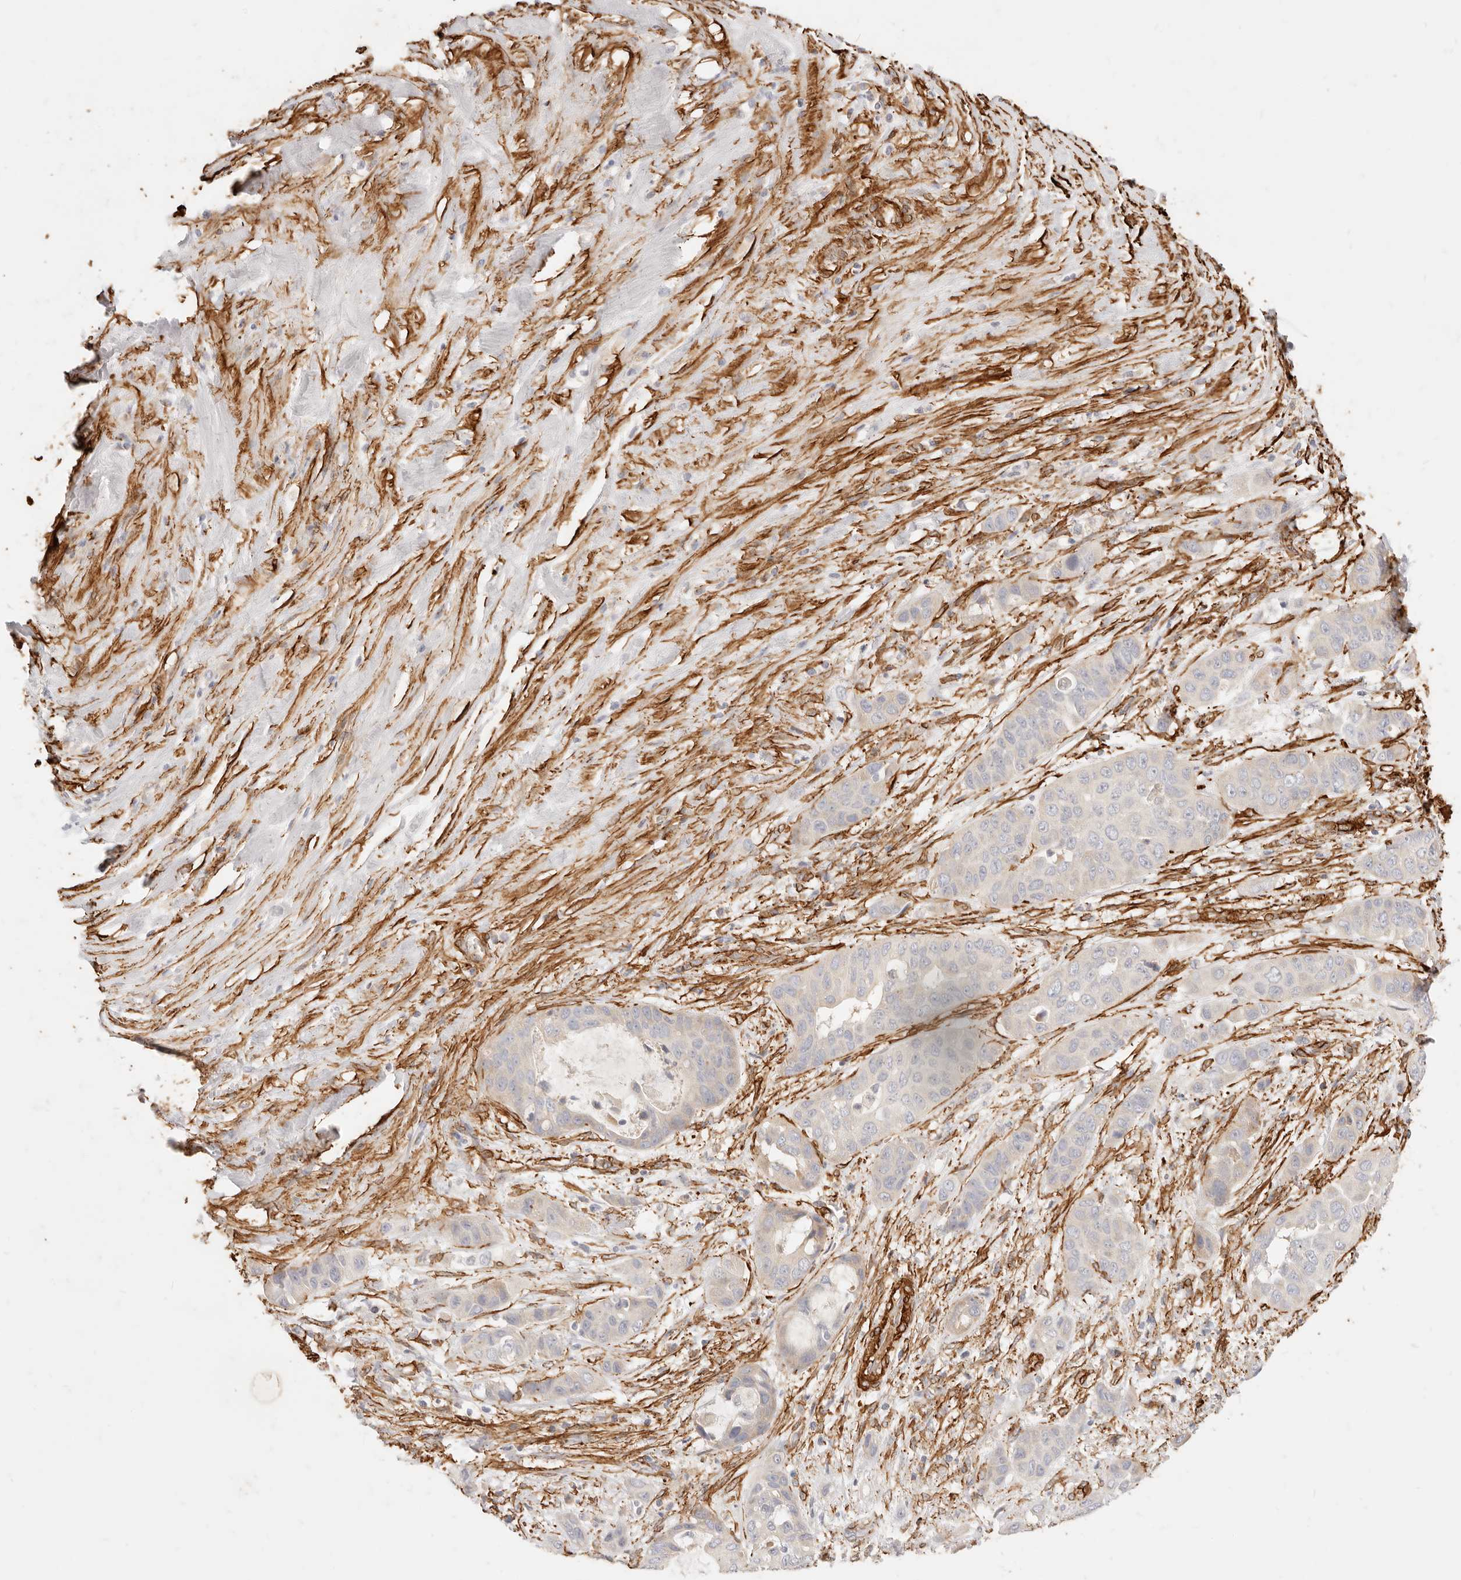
{"staining": {"intensity": "negative", "quantity": "none", "location": "none"}, "tissue": "liver cancer", "cell_type": "Tumor cells", "image_type": "cancer", "snomed": [{"axis": "morphology", "description": "Cholangiocarcinoma"}, {"axis": "topography", "description": "Liver"}], "caption": "This micrograph is of cholangiocarcinoma (liver) stained with IHC to label a protein in brown with the nuclei are counter-stained blue. There is no positivity in tumor cells.", "gene": "TMTC2", "patient": {"sex": "female", "age": 52}}